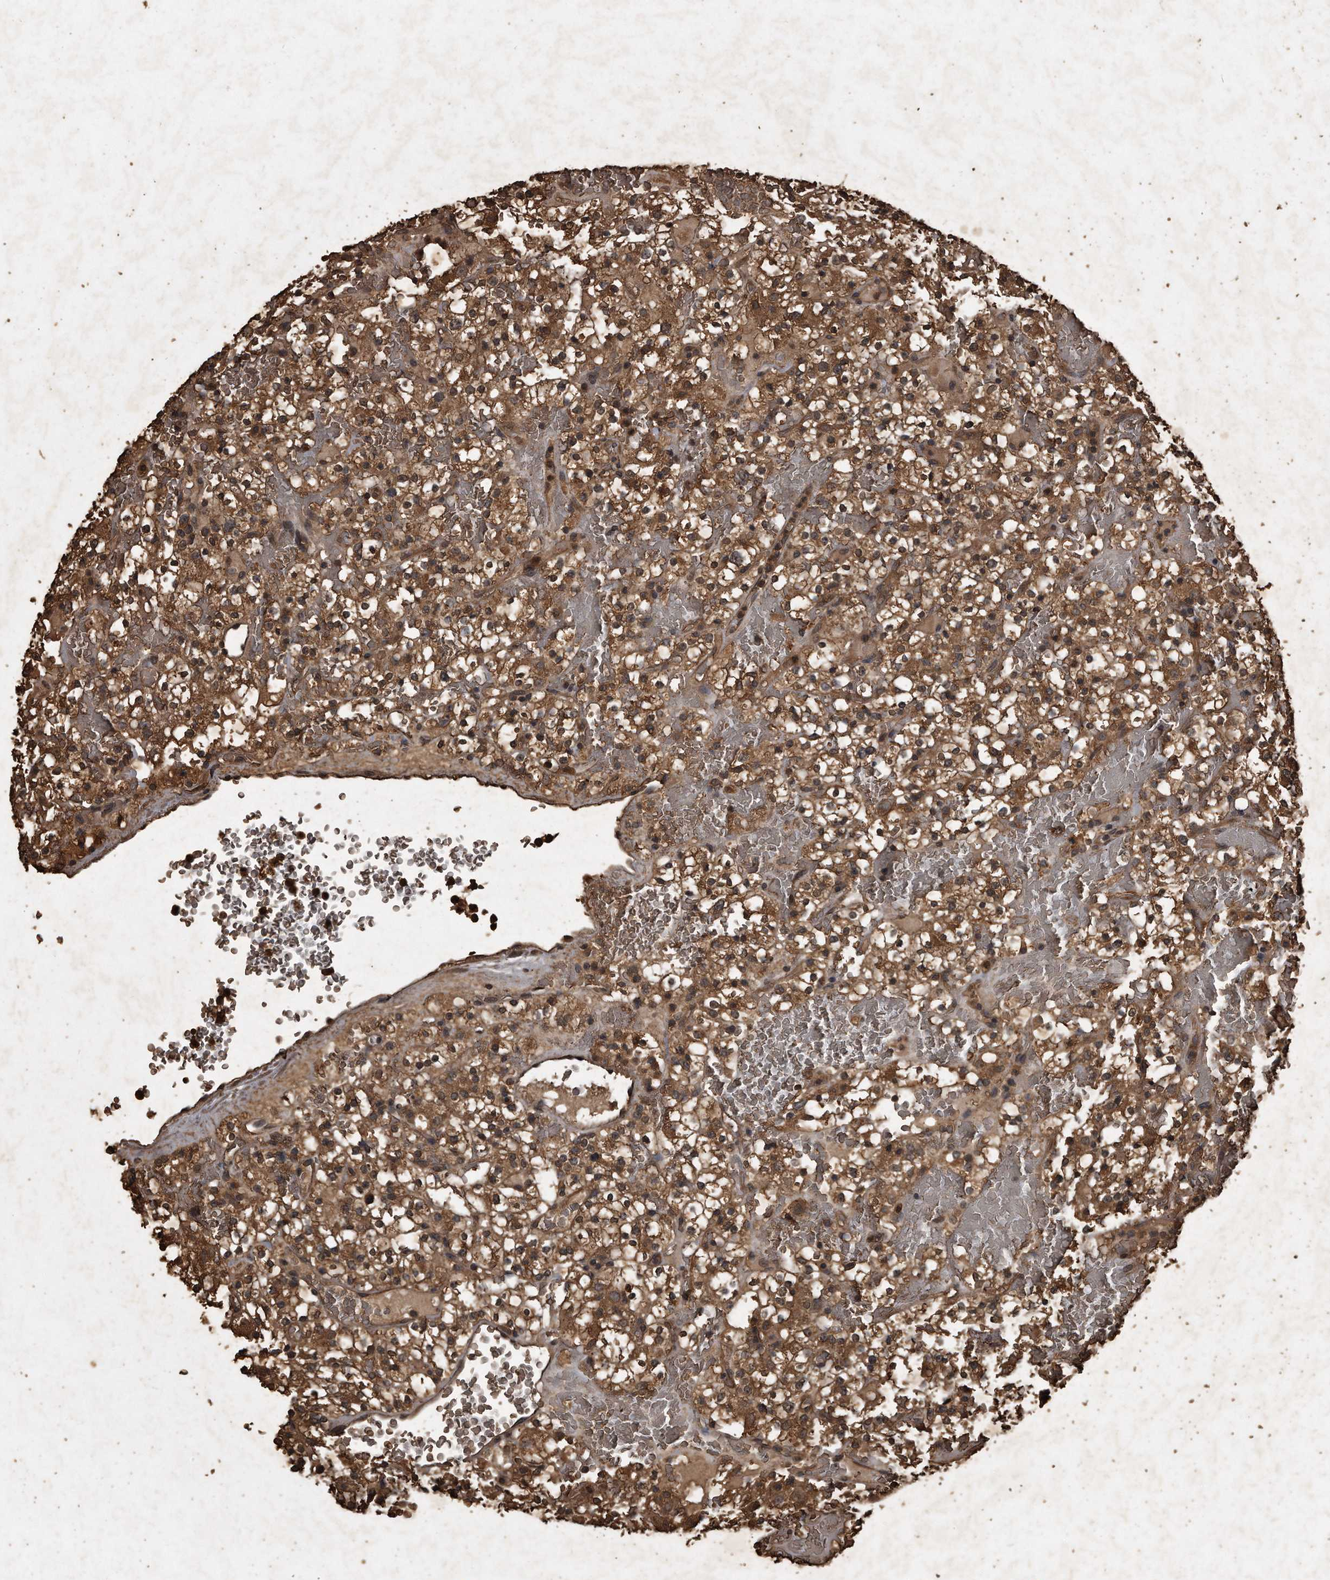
{"staining": {"intensity": "moderate", "quantity": ">75%", "location": "cytoplasmic/membranous"}, "tissue": "renal cancer", "cell_type": "Tumor cells", "image_type": "cancer", "snomed": [{"axis": "morphology", "description": "Normal tissue, NOS"}, {"axis": "morphology", "description": "Adenocarcinoma, NOS"}, {"axis": "topography", "description": "Kidney"}], "caption": "Protein positivity by immunohistochemistry (IHC) shows moderate cytoplasmic/membranous staining in about >75% of tumor cells in renal adenocarcinoma.", "gene": "CFLAR", "patient": {"sex": "female", "age": 72}}